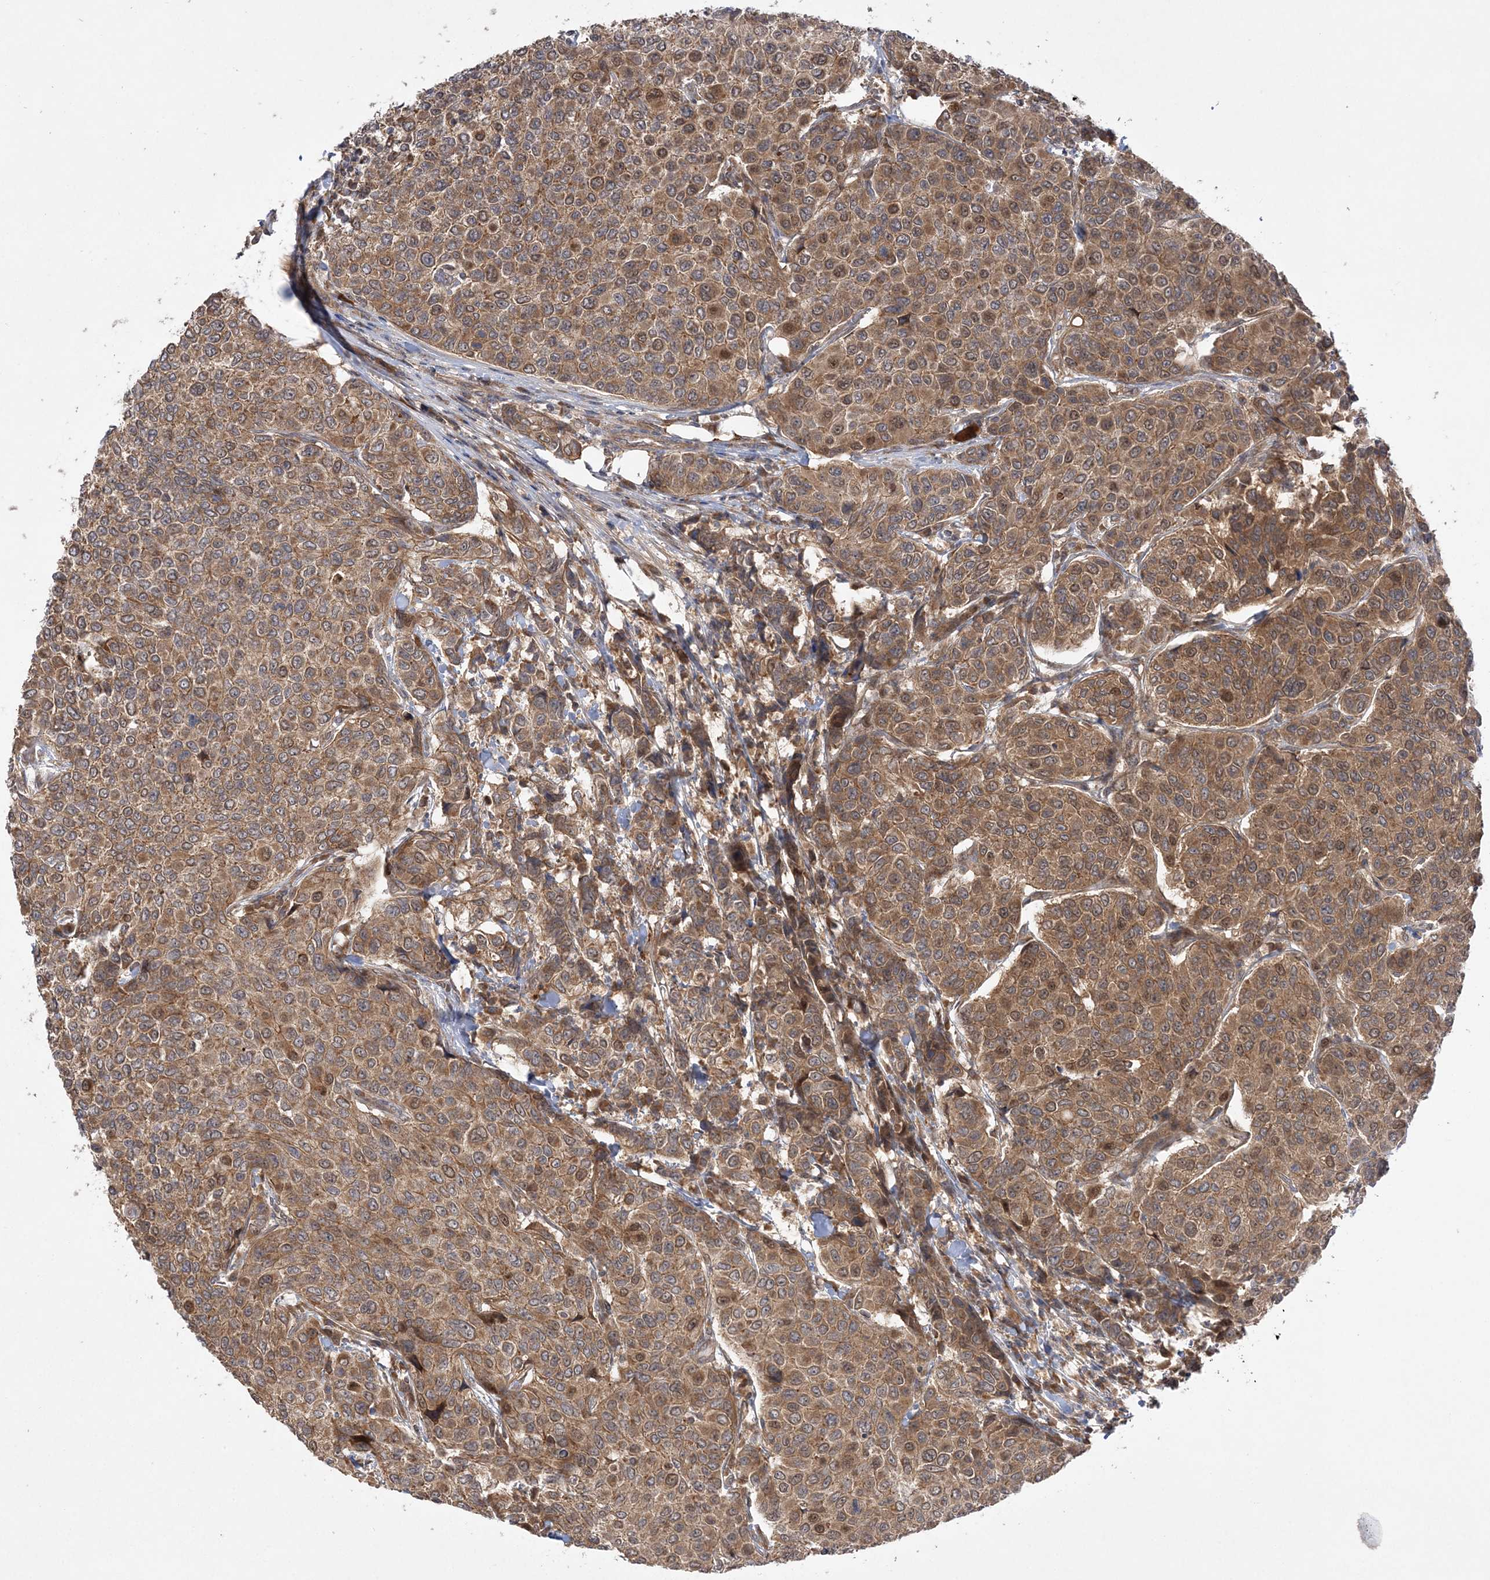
{"staining": {"intensity": "moderate", "quantity": ">75%", "location": "cytoplasmic/membranous,nuclear"}, "tissue": "breast cancer", "cell_type": "Tumor cells", "image_type": "cancer", "snomed": [{"axis": "morphology", "description": "Duct carcinoma"}, {"axis": "topography", "description": "Breast"}], "caption": "Immunohistochemistry (IHC) (DAB) staining of breast cancer exhibits moderate cytoplasmic/membranous and nuclear protein expression in approximately >75% of tumor cells.", "gene": "MMADHC", "patient": {"sex": "female", "age": 55}}